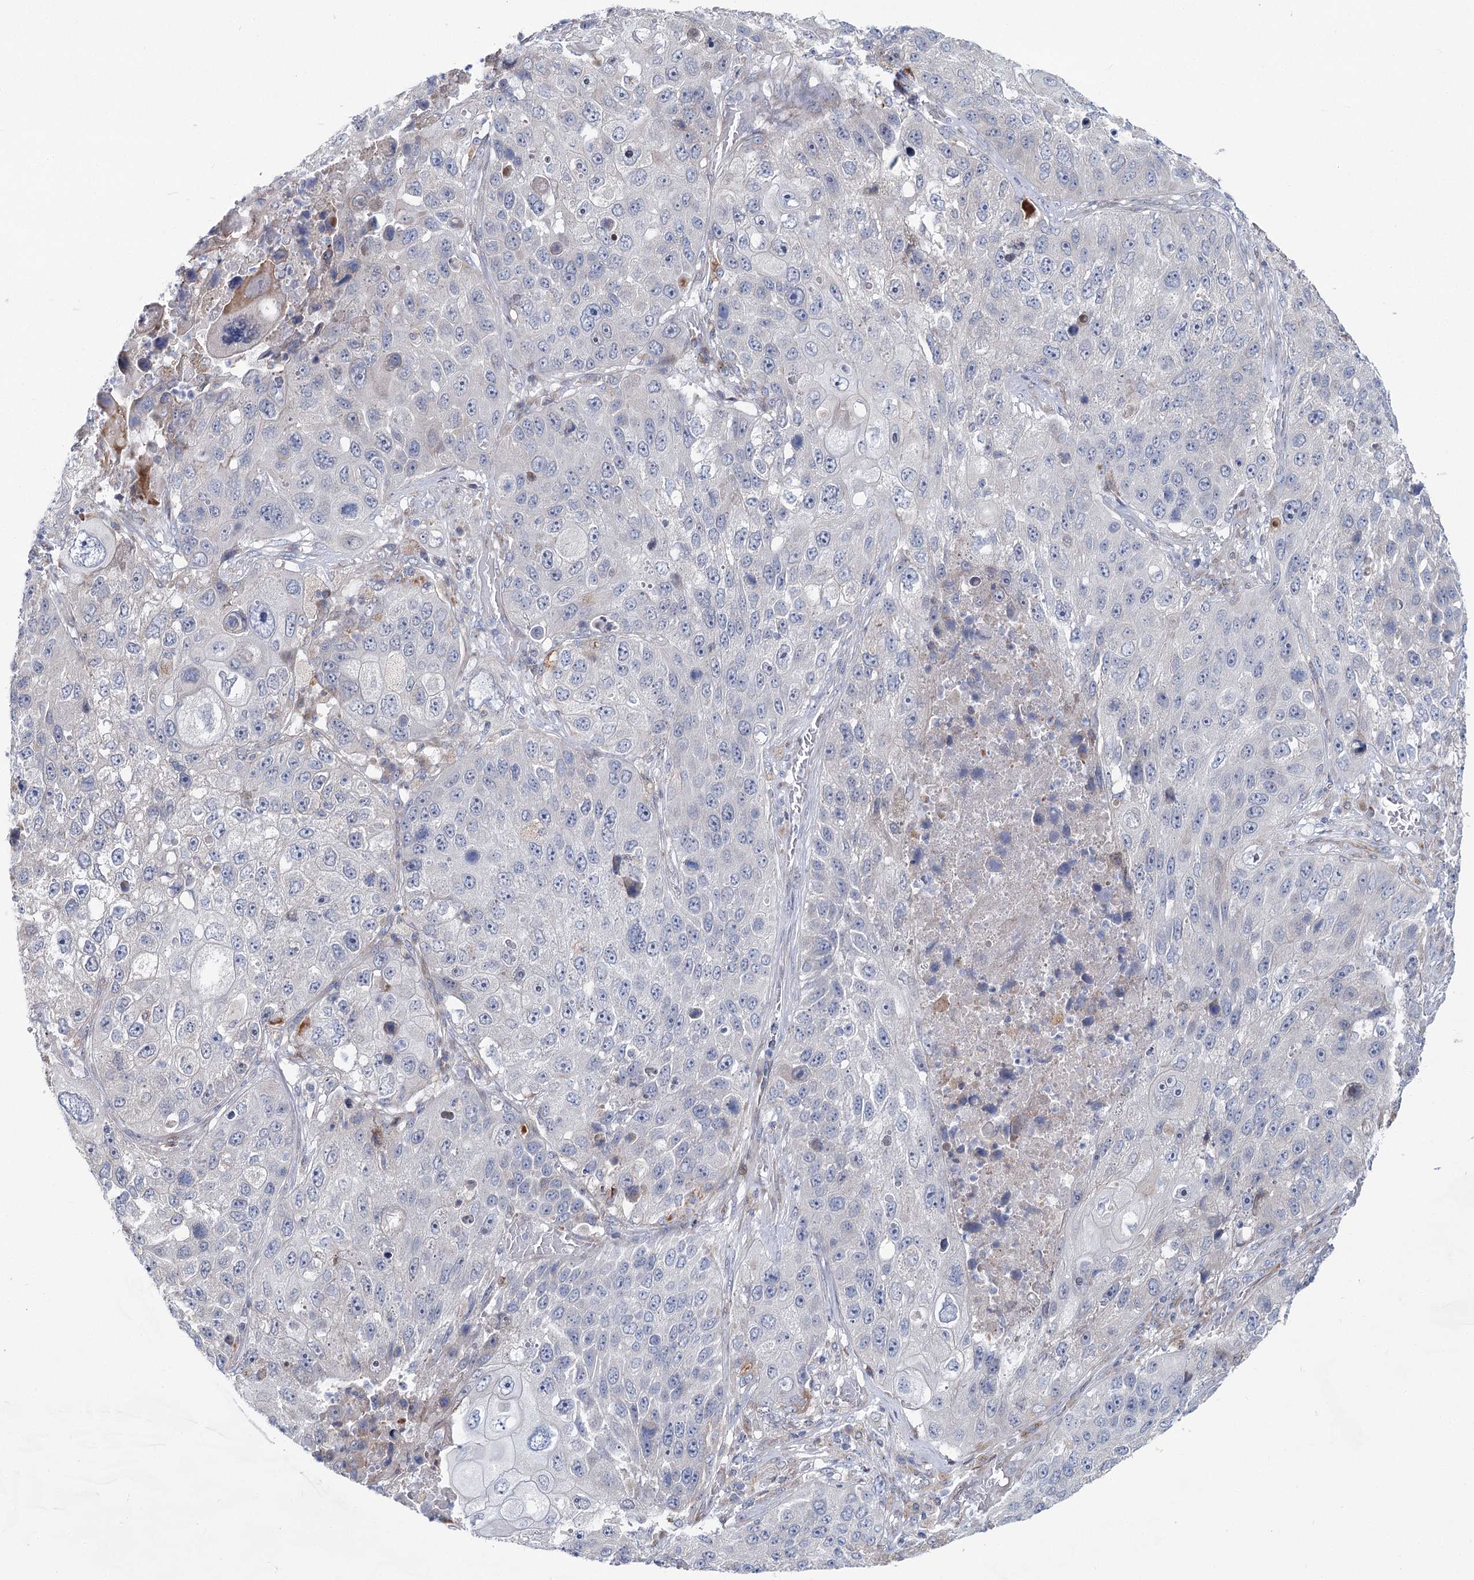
{"staining": {"intensity": "negative", "quantity": "none", "location": "none"}, "tissue": "lung cancer", "cell_type": "Tumor cells", "image_type": "cancer", "snomed": [{"axis": "morphology", "description": "Squamous cell carcinoma, NOS"}, {"axis": "topography", "description": "Lung"}], "caption": "This is an IHC micrograph of lung cancer. There is no staining in tumor cells.", "gene": "CPLANE1", "patient": {"sex": "male", "age": 61}}